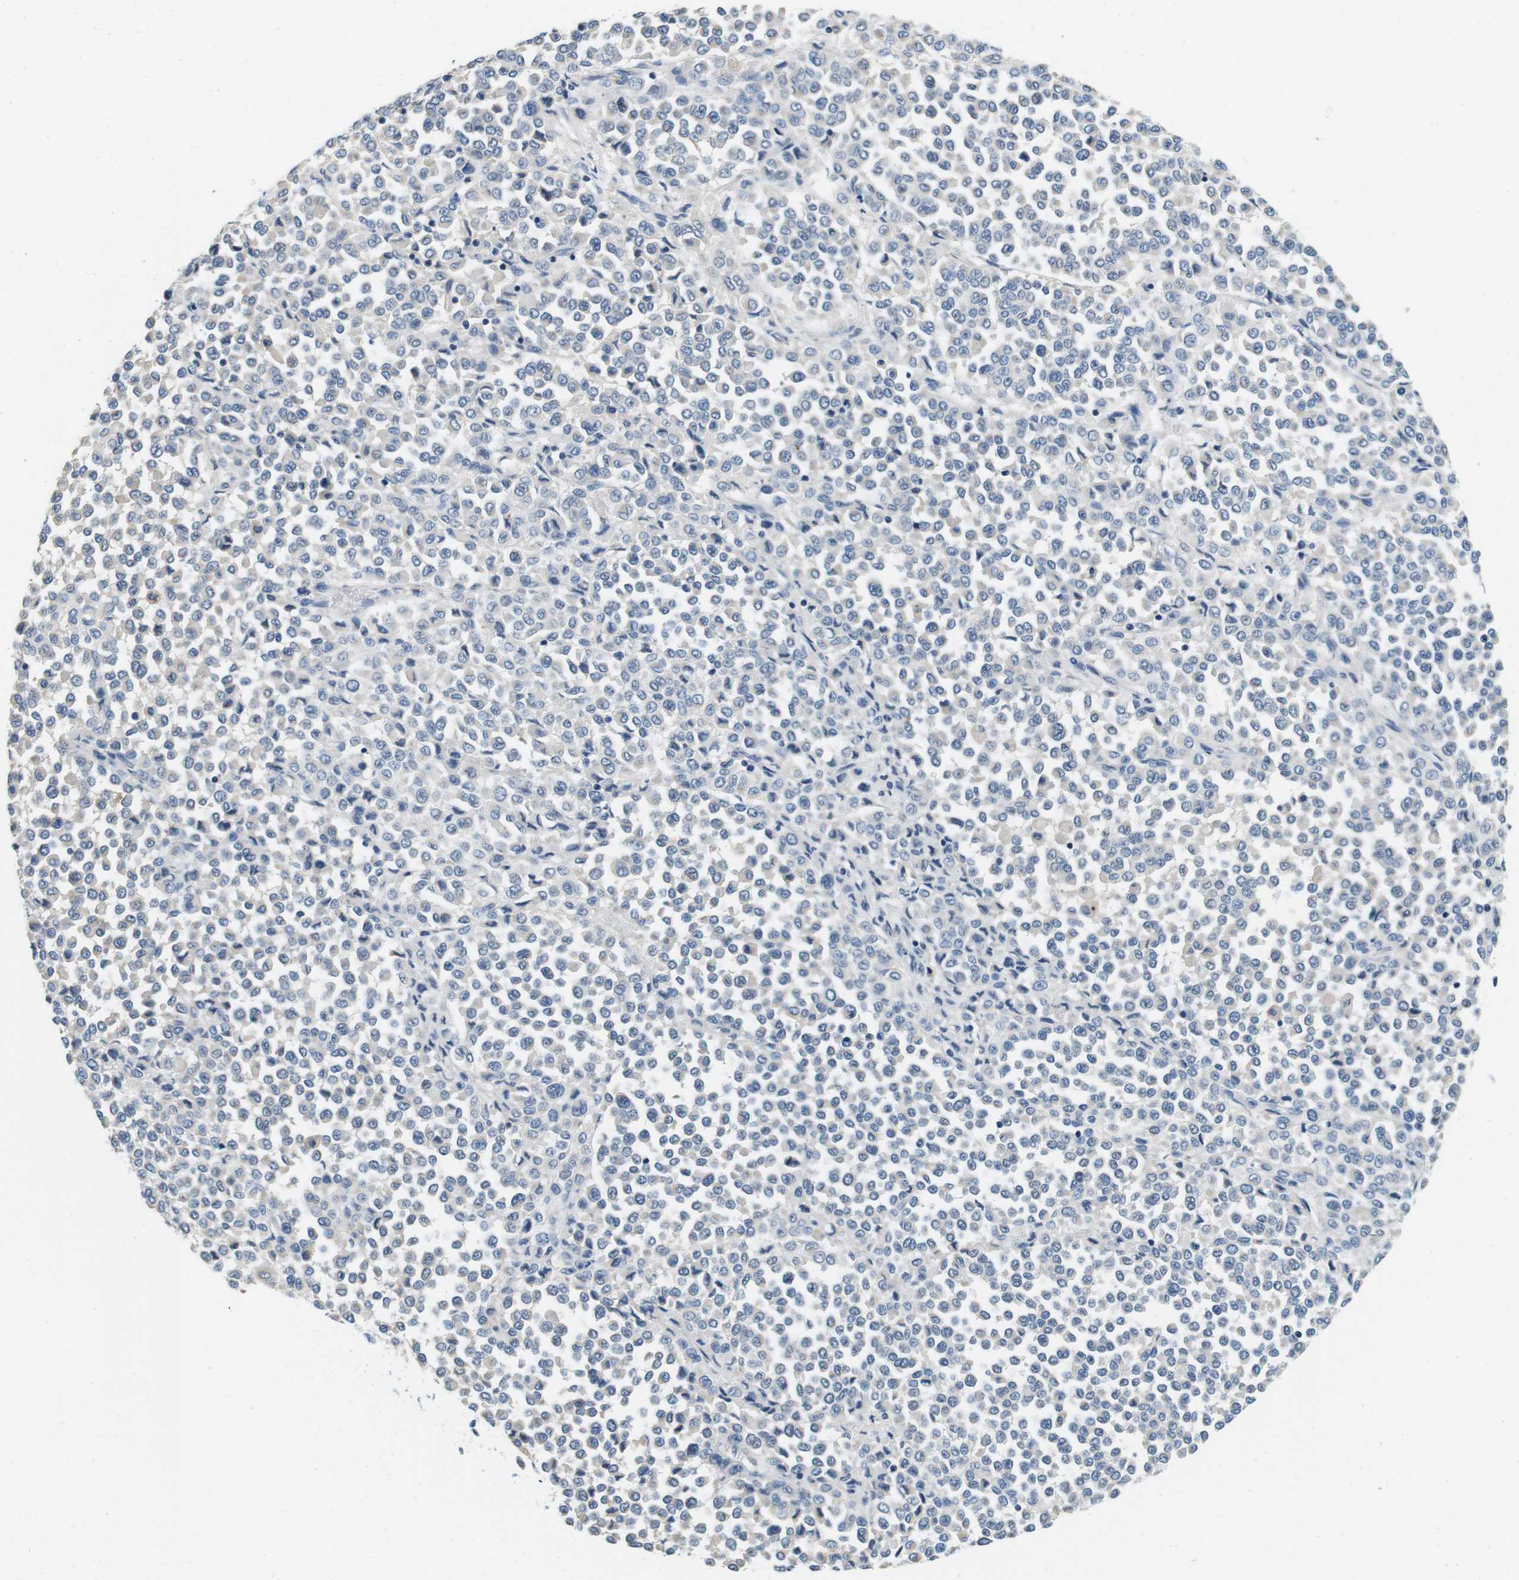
{"staining": {"intensity": "negative", "quantity": "none", "location": "none"}, "tissue": "melanoma", "cell_type": "Tumor cells", "image_type": "cancer", "snomed": [{"axis": "morphology", "description": "Malignant melanoma, Metastatic site"}, {"axis": "topography", "description": "Pancreas"}], "caption": "DAB immunohistochemical staining of human melanoma shows no significant positivity in tumor cells. (DAB immunohistochemistry, high magnification).", "gene": "DTNA", "patient": {"sex": "female", "age": 30}}